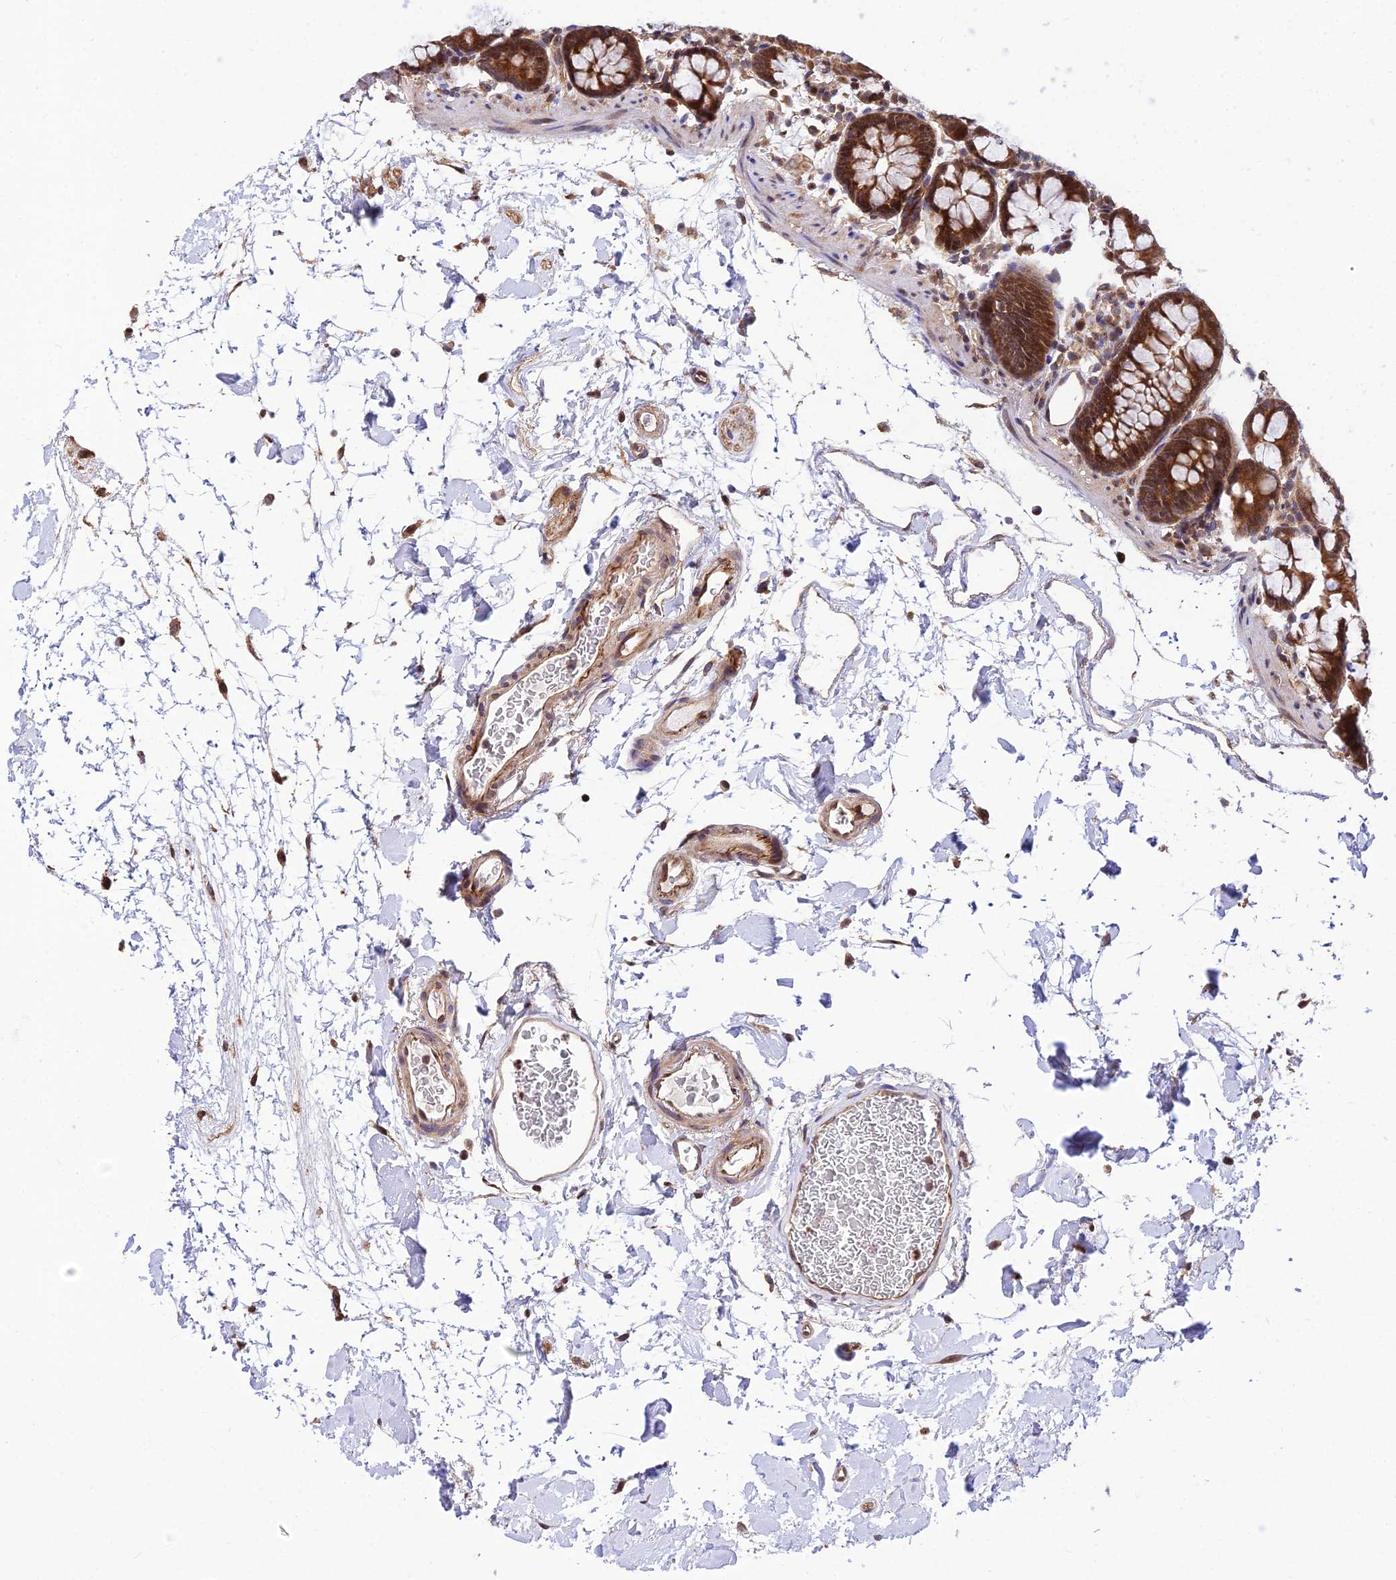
{"staining": {"intensity": "moderate", "quantity": ">75%", "location": "cytoplasmic/membranous,nuclear"}, "tissue": "colon", "cell_type": "Endothelial cells", "image_type": "normal", "snomed": [{"axis": "morphology", "description": "Normal tissue, NOS"}, {"axis": "topography", "description": "Colon"}], "caption": "Immunohistochemical staining of unremarkable human colon exhibits >75% levels of moderate cytoplasmic/membranous,nuclear protein expression in about >75% of endothelial cells. The staining was performed using DAB, with brown indicating positive protein expression. Nuclei are stained blue with hematoxylin.", "gene": "SMG6", "patient": {"sex": "male", "age": 75}}